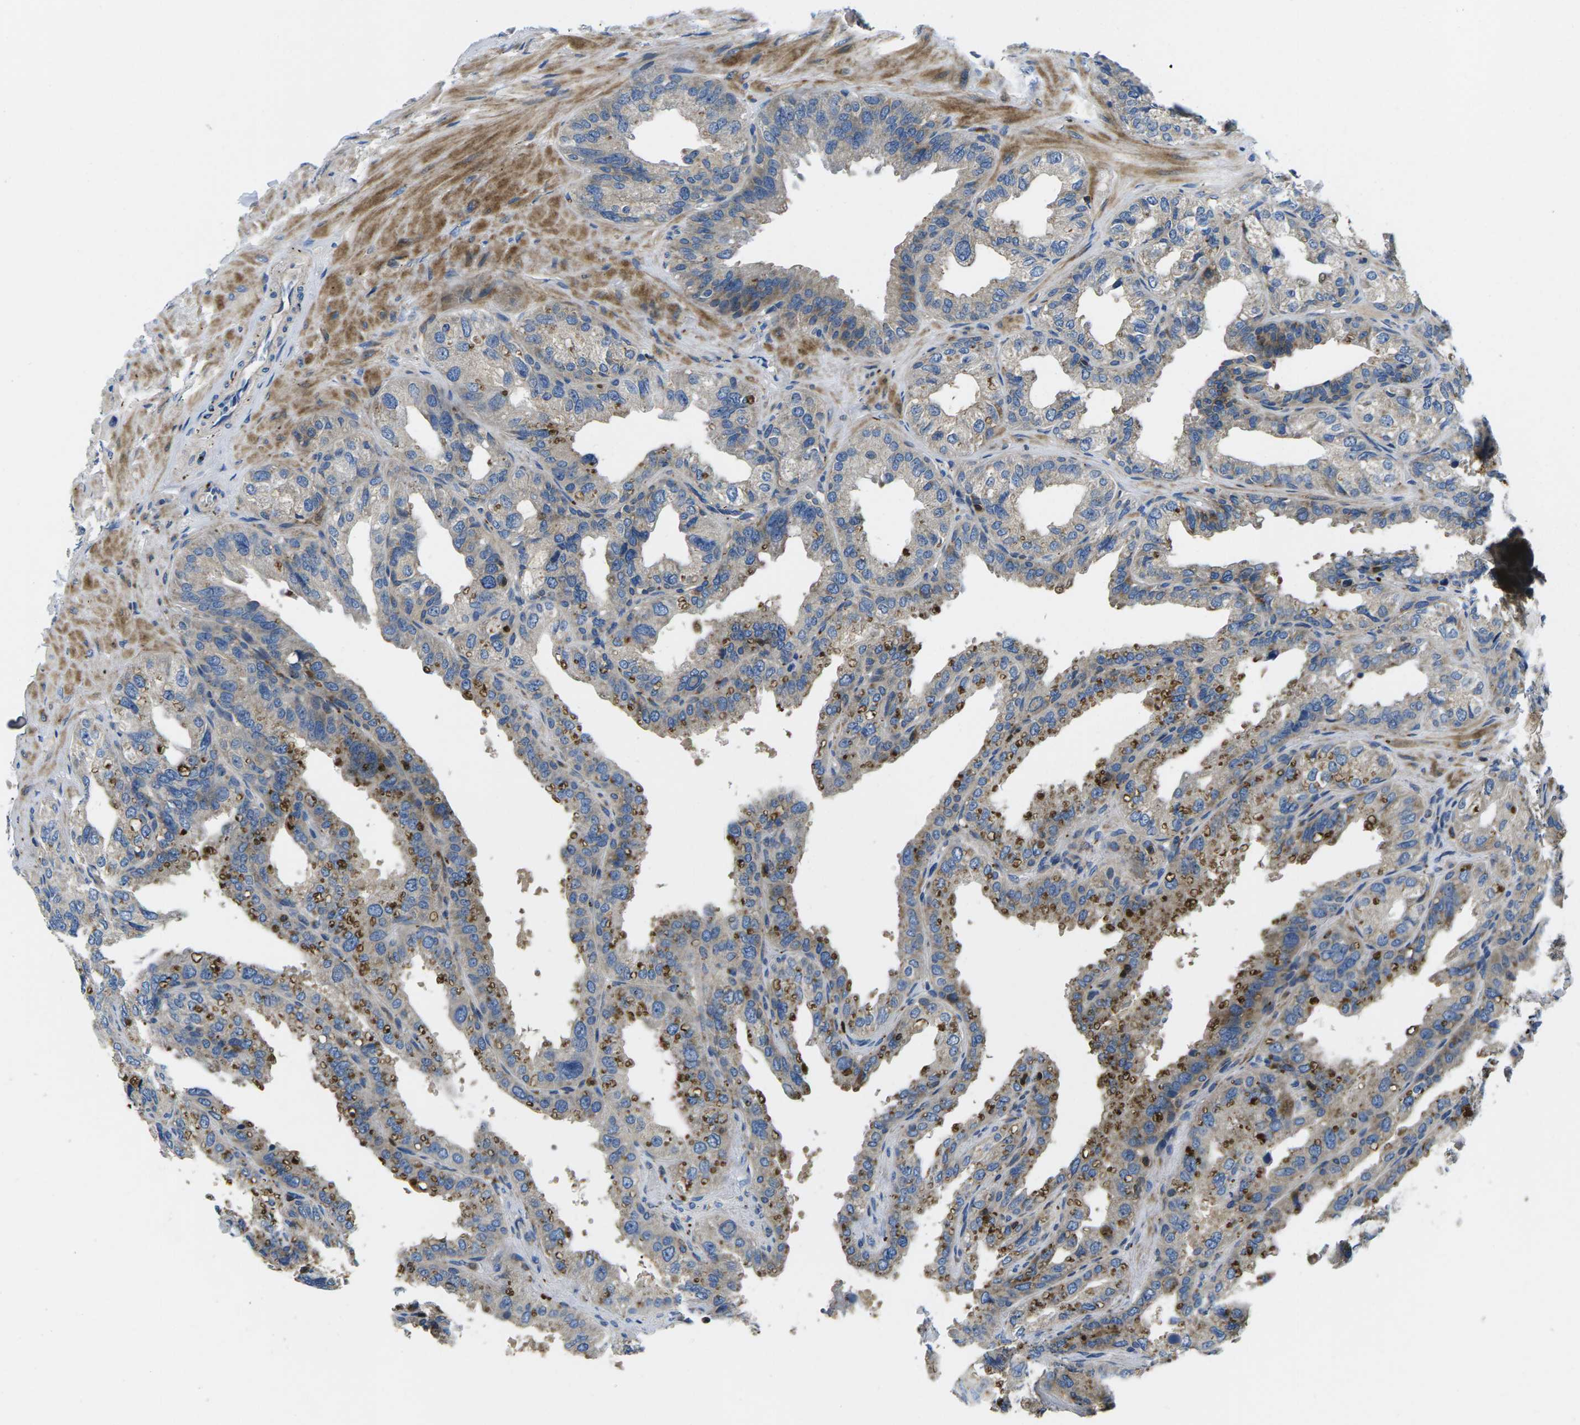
{"staining": {"intensity": "weak", "quantity": "<25%", "location": "cytoplasmic/membranous"}, "tissue": "seminal vesicle", "cell_type": "Glandular cells", "image_type": "normal", "snomed": [{"axis": "morphology", "description": "Normal tissue, NOS"}, {"axis": "topography", "description": "Seminal veicle"}], "caption": "Human seminal vesicle stained for a protein using immunohistochemistry (IHC) displays no expression in glandular cells.", "gene": "PLCE1", "patient": {"sex": "male", "age": 68}}